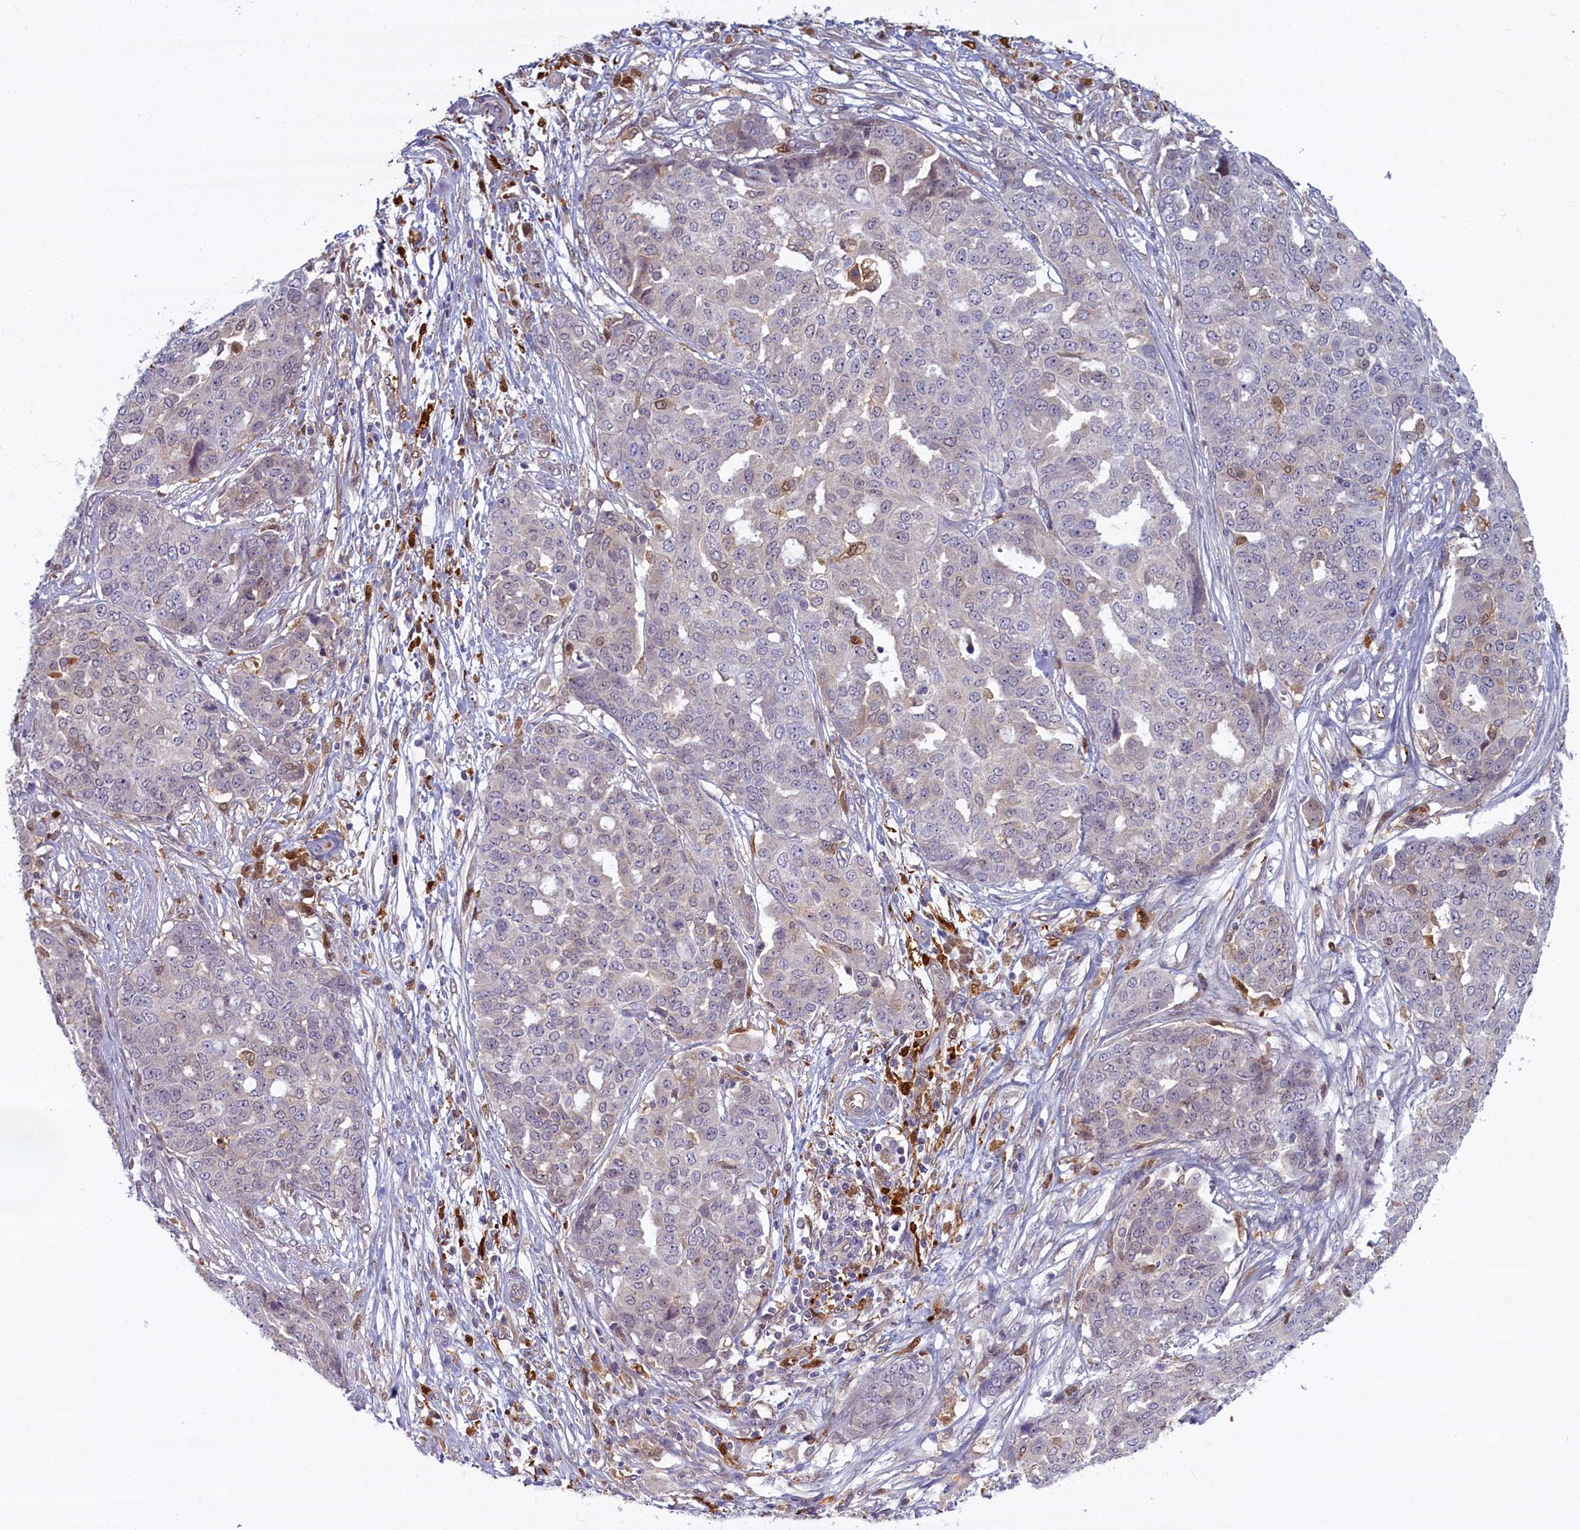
{"staining": {"intensity": "negative", "quantity": "none", "location": "none"}, "tissue": "ovarian cancer", "cell_type": "Tumor cells", "image_type": "cancer", "snomed": [{"axis": "morphology", "description": "Cystadenocarcinoma, serous, NOS"}, {"axis": "topography", "description": "Soft tissue"}, {"axis": "topography", "description": "Ovary"}], "caption": "DAB (3,3'-diaminobenzidine) immunohistochemical staining of ovarian cancer demonstrates no significant staining in tumor cells. (IHC, brightfield microscopy, high magnification).", "gene": "BLVRB", "patient": {"sex": "female", "age": 57}}